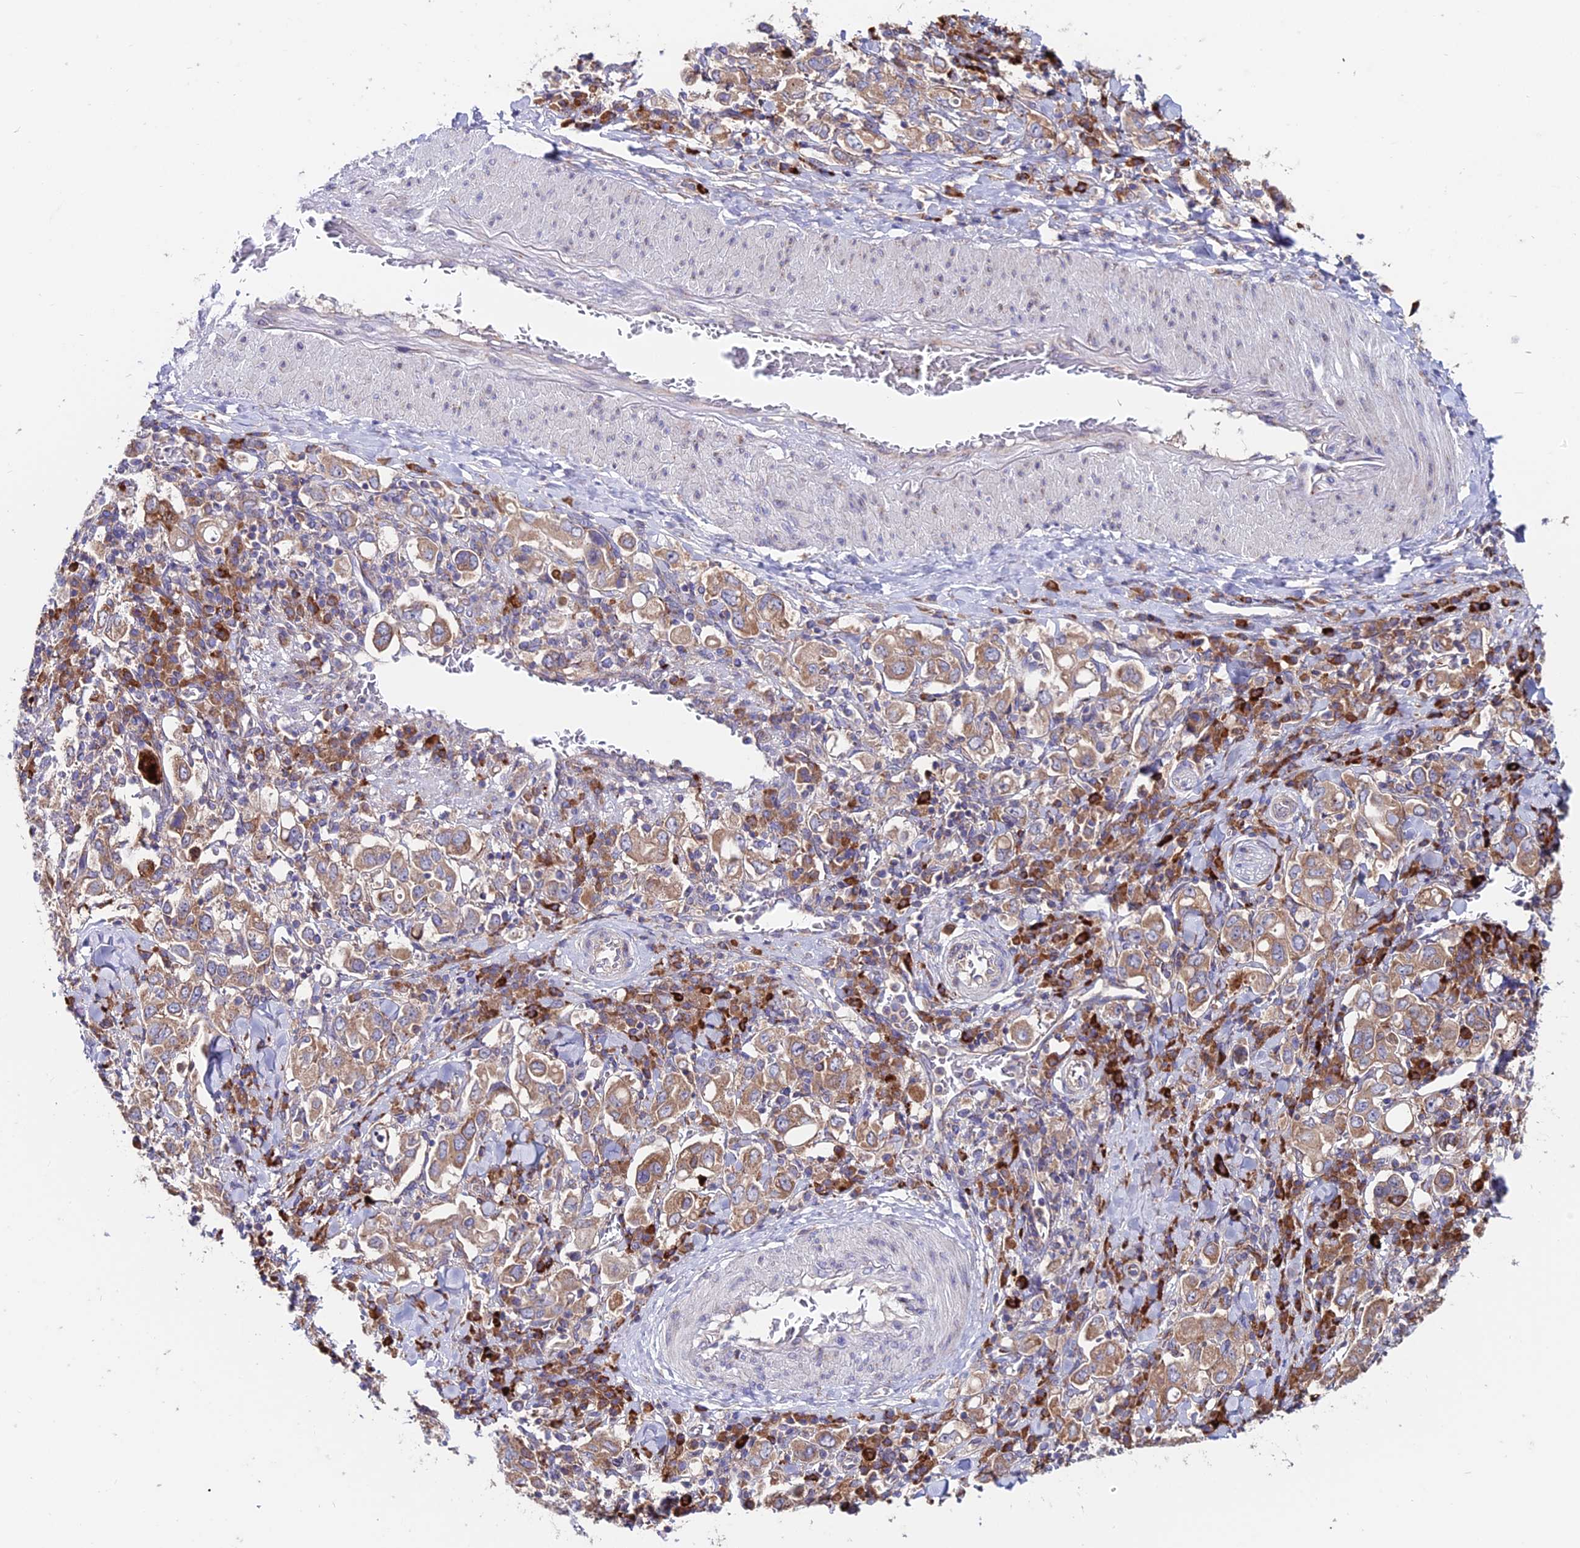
{"staining": {"intensity": "moderate", "quantity": ">75%", "location": "cytoplasmic/membranous"}, "tissue": "stomach cancer", "cell_type": "Tumor cells", "image_type": "cancer", "snomed": [{"axis": "morphology", "description": "Adenocarcinoma, NOS"}, {"axis": "topography", "description": "Stomach, upper"}], "caption": "Immunohistochemical staining of human stomach cancer demonstrates medium levels of moderate cytoplasmic/membranous positivity in about >75% of tumor cells. The staining was performed using DAB, with brown indicating positive protein expression. Nuclei are stained blue with hematoxylin.", "gene": "EIF3K", "patient": {"sex": "male", "age": 62}}